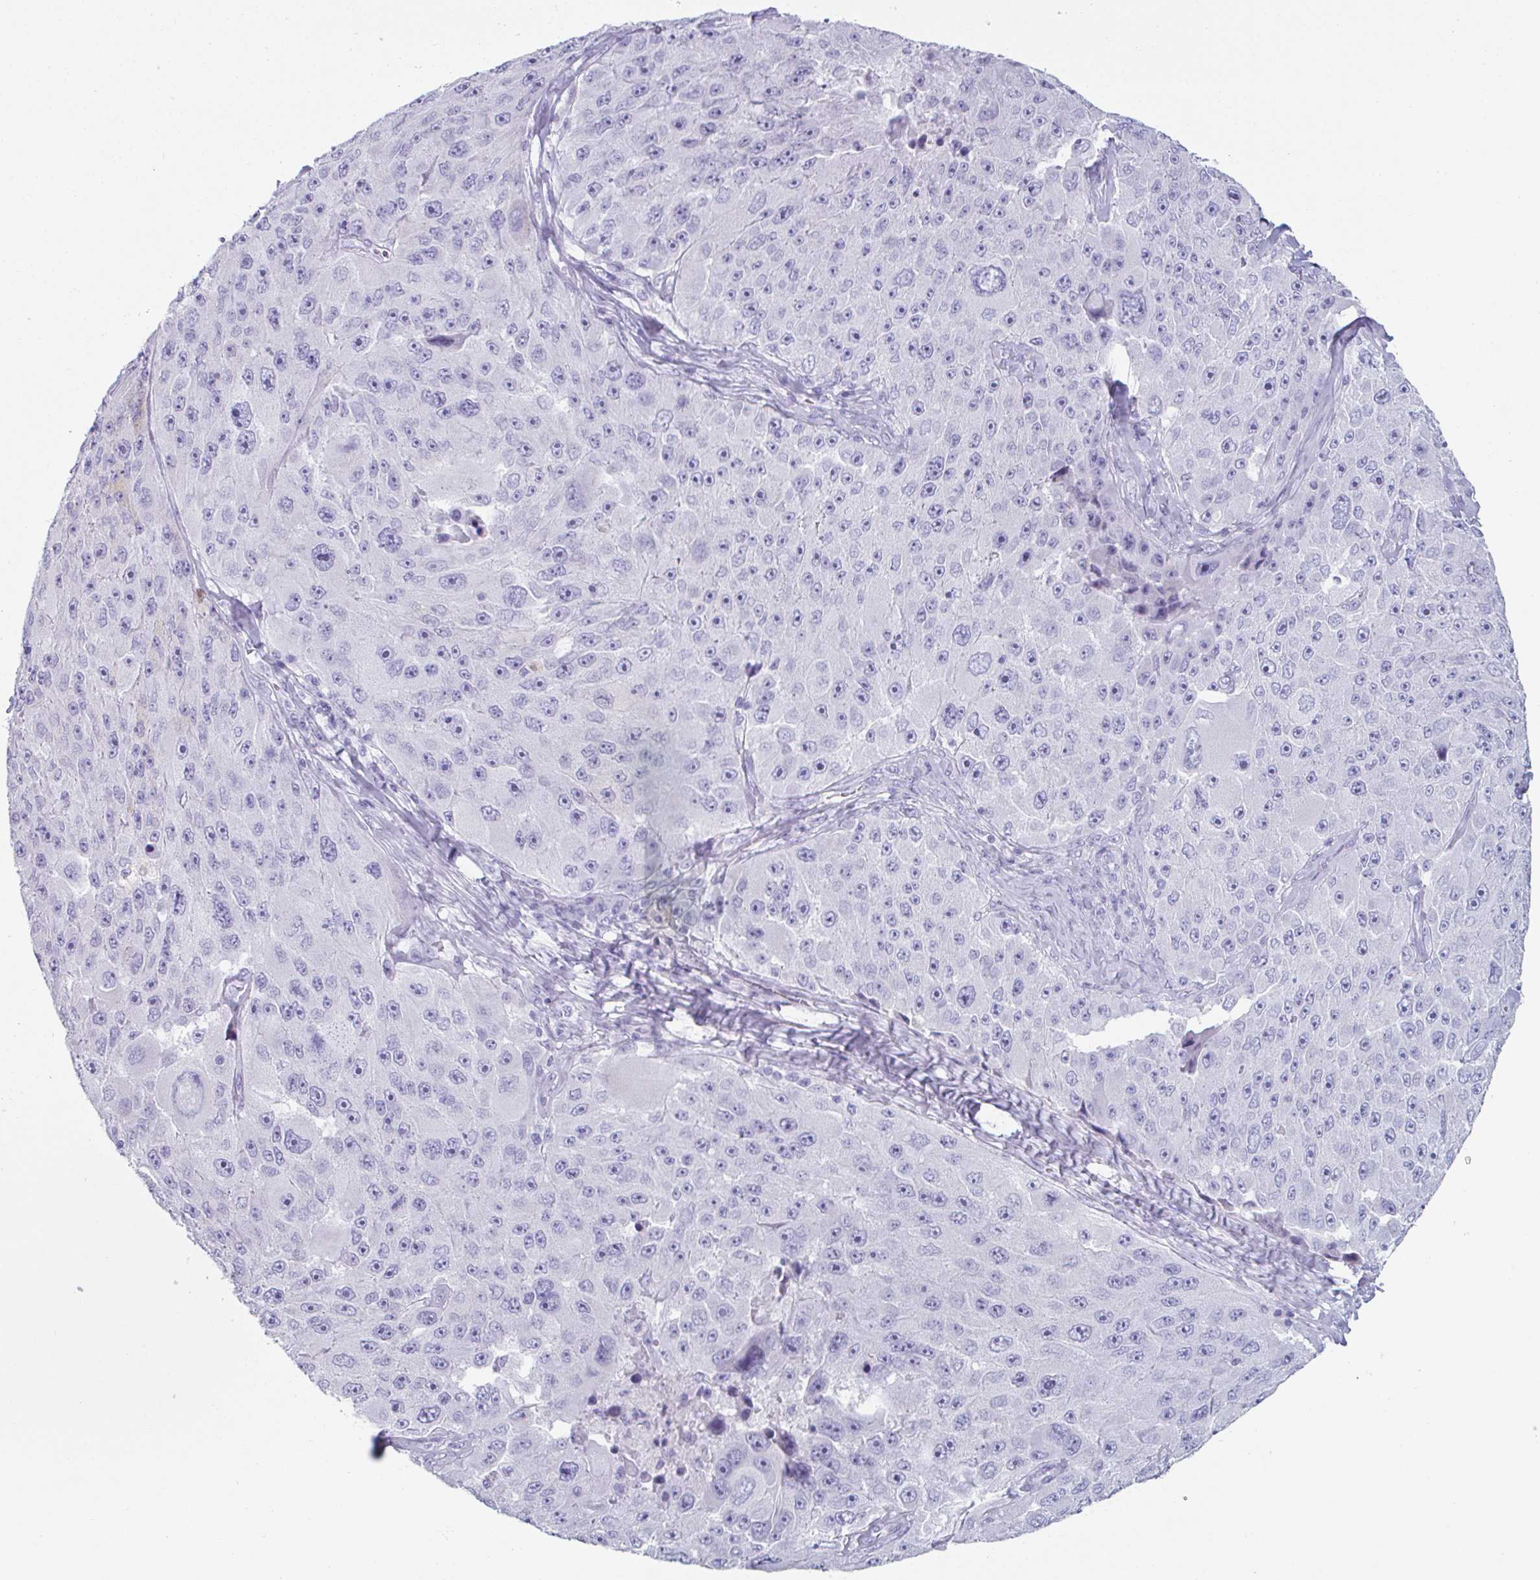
{"staining": {"intensity": "negative", "quantity": "none", "location": "none"}, "tissue": "melanoma", "cell_type": "Tumor cells", "image_type": "cancer", "snomed": [{"axis": "morphology", "description": "Malignant melanoma, Metastatic site"}, {"axis": "topography", "description": "Lymph node"}], "caption": "Tumor cells are negative for protein expression in human melanoma.", "gene": "CREG2", "patient": {"sex": "male", "age": 62}}